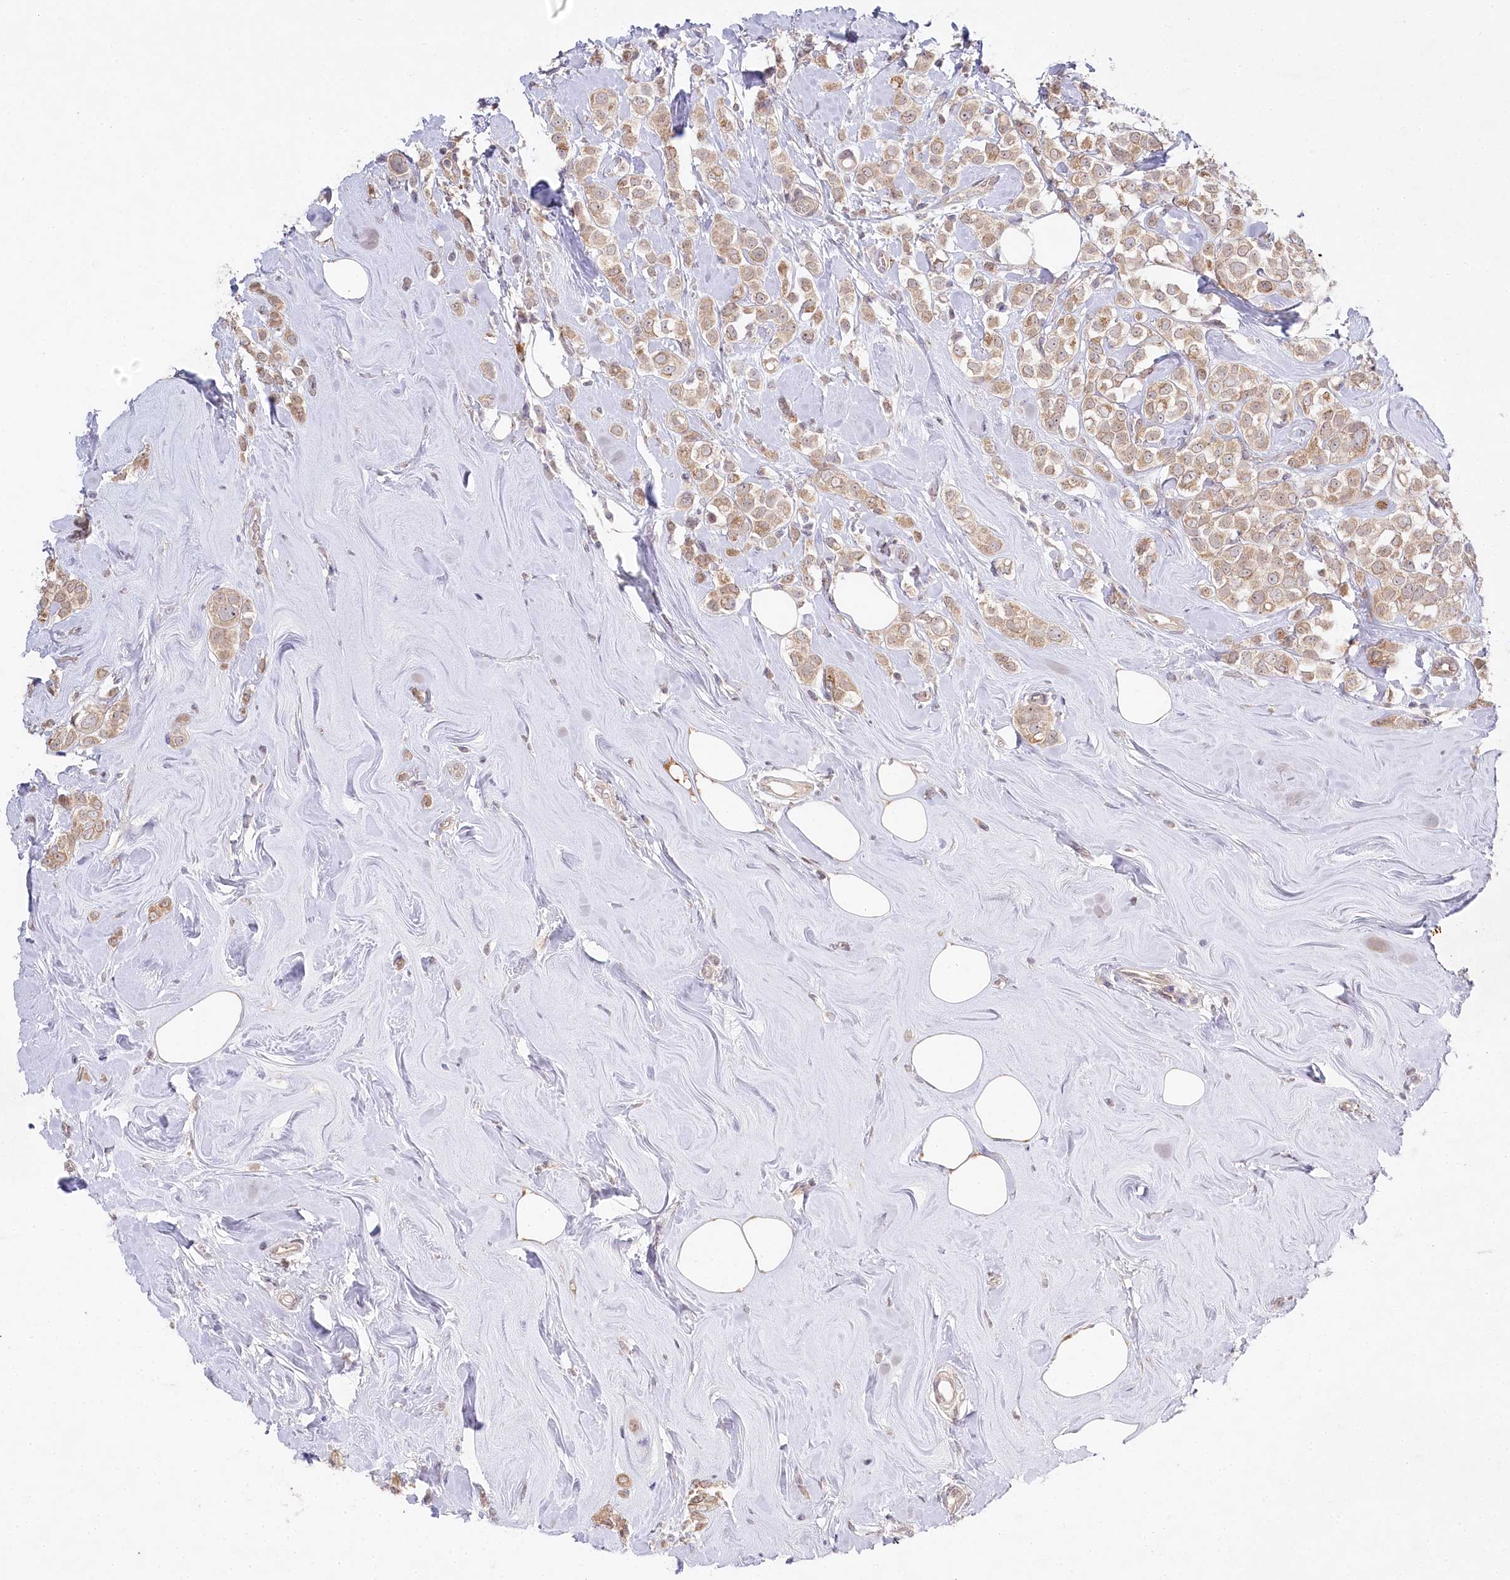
{"staining": {"intensity": "weak", "quantity": ">75%", "location": "cytoplasmic/membranous"}, "tissue": "breast cancer", "cell_type": "Tumor cells", "image_type": "cancer", "snomed": [{"axis": "morphology", "description": "Lobular carcinoma"}, {"axis": "topography", "description": "Breast"}], "caption": "An immunohistochemistry (IHC) photomicrograph of neoplastic tissue is shown. Protein staining in brown shows weak cytoplasmic/membranous positivity in breast cancer within tumor cells.", "gene": "AAMDC", "patient": {"sex": "female", "age": 47}}